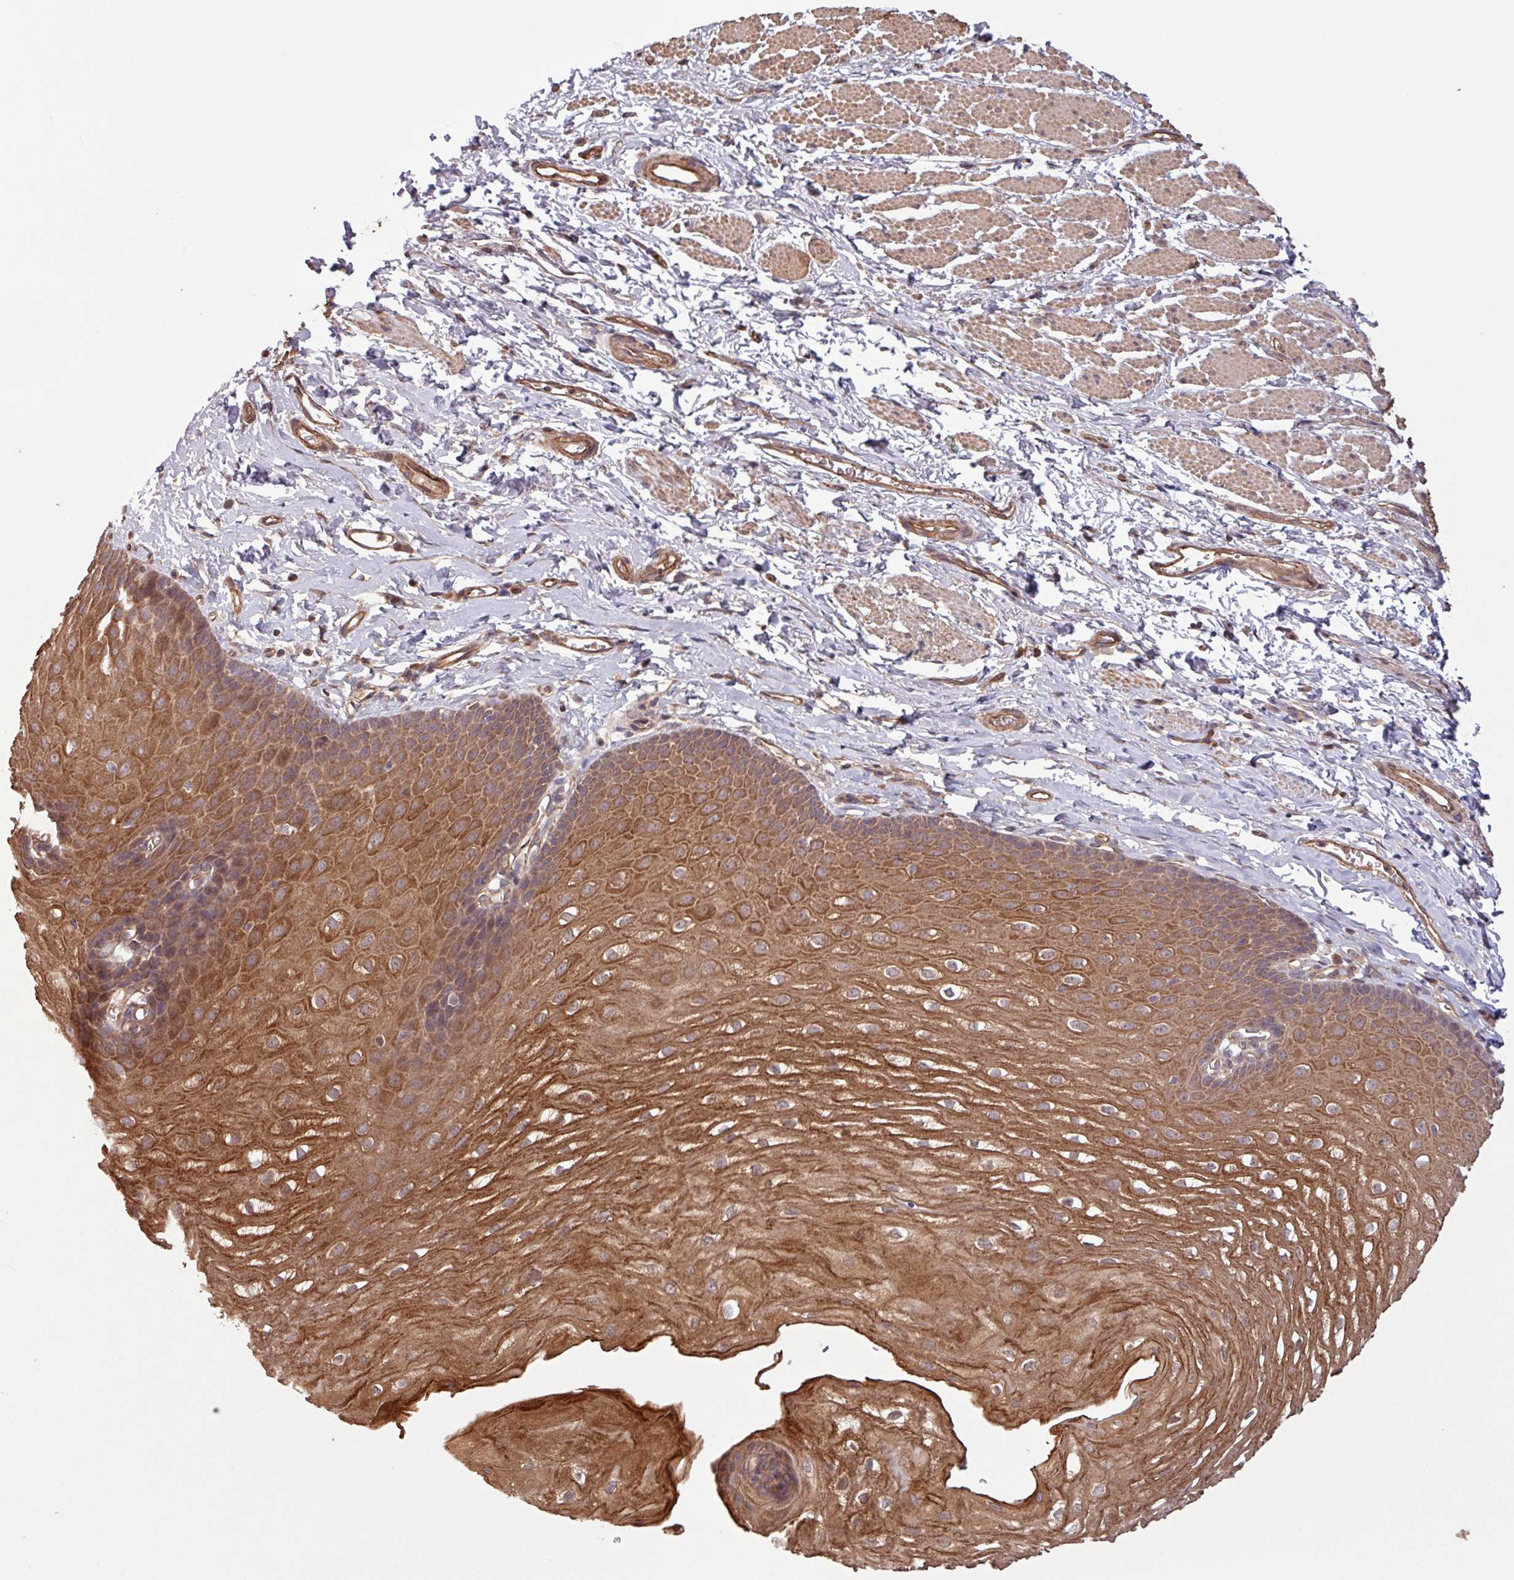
{"staining": {"intensity": "moderate", "quantity": ">75%", "location": "cytoplasmic/membranous"}, "tissue": "esophagus", "cell_type": "Squamous epithelial cells", "image_type": "normal", "snomed": [{"axis": "morphology", "description": "Normal tissue, NOS"}, {"axis": "topography", "description": "Esophagus"}], "caption": "Immunohistochemical staining of normal human esophagus exhibits moderate cytoplasmic/membranous protein expression in about >75% of squamous epithelial cells.", "gene": "TRABD2A", "patient": {"sex": "male", "age": 70}}